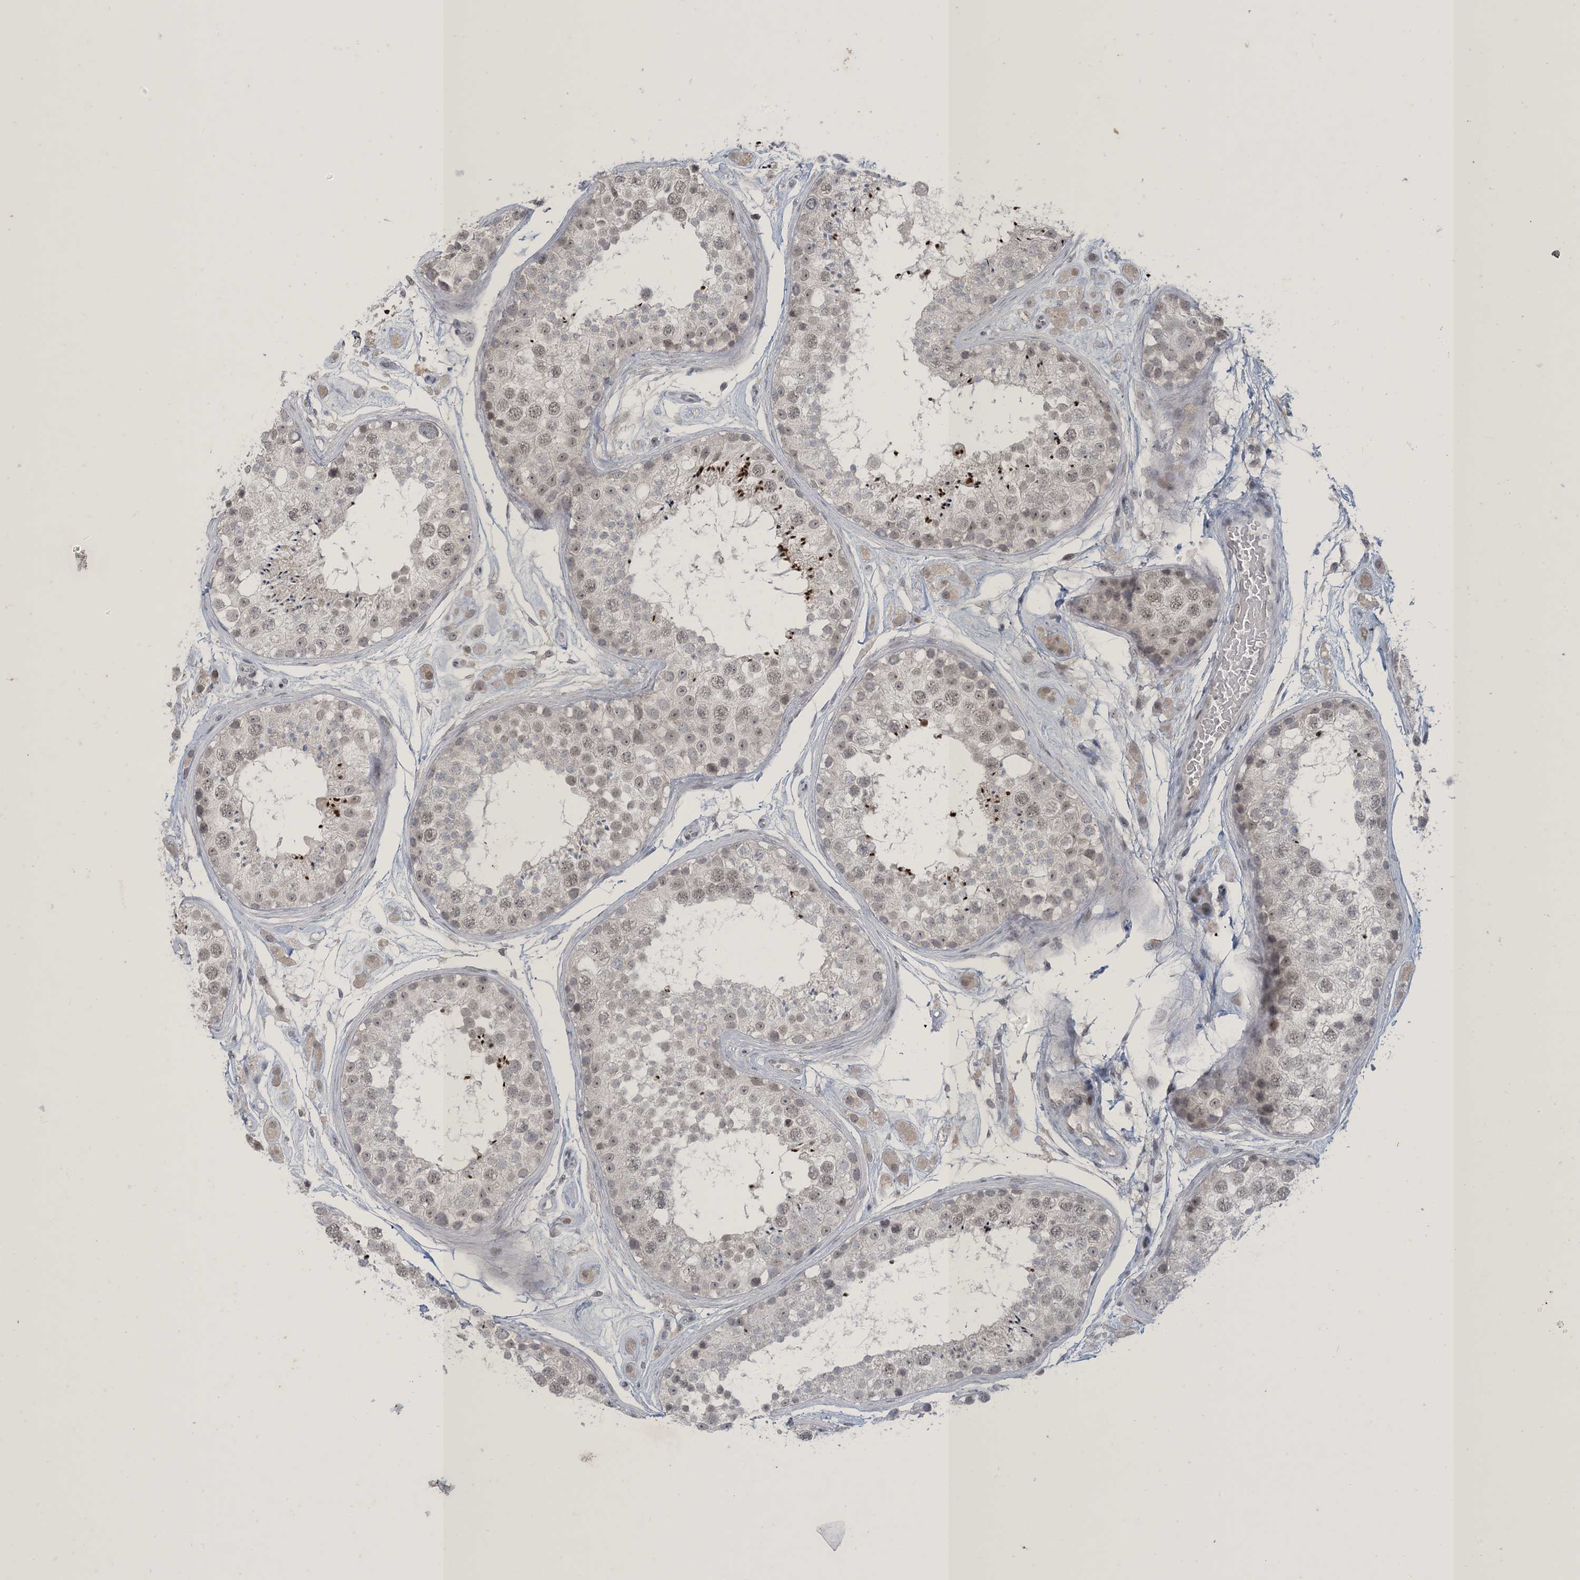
{"staining": {"intensity": "strong", "quantity": "<25%", "location": "nuclear"}, "tissue": "testis", "cell_type": "Cells in seminiferous ducts", "image_type": "normal", "snomed": [{"axis": "morphology", "description": "Normal tissue, NOS"}, {"axis": "topography", "description": "Testis"}], "caption": "The micrograph reveals immunohistochemical staining of unremarkable testis. There is strong nuclear positivity is identified in about <25% of cells in seminiferous ducts.", "gene": "ZNF674", "patient": {"sex": "male", "age": 25}}